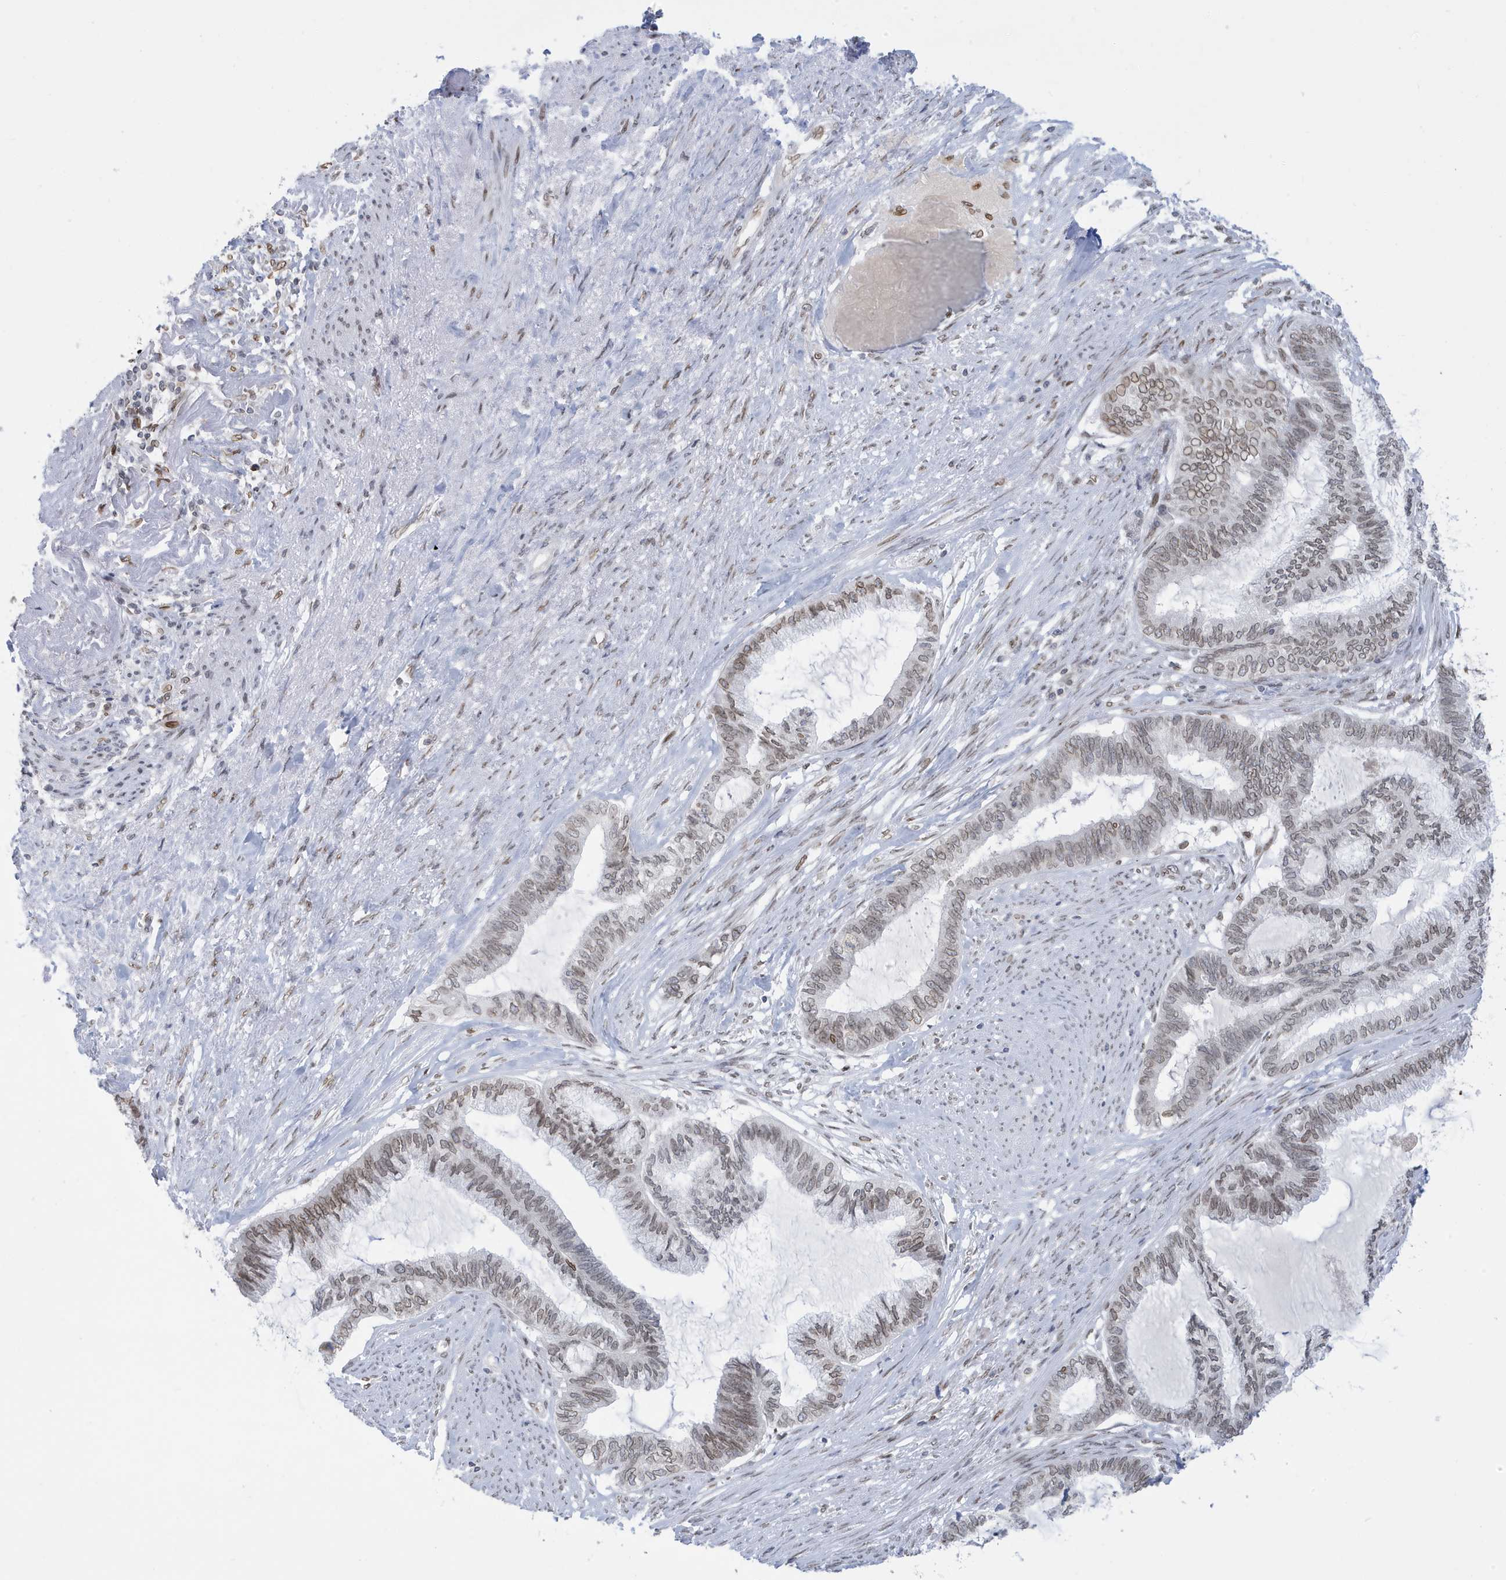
{"staining": {"intensity": "weak", "quantity": ">75%", "location": "nuclear"}, "tissue": "endometrial cancer", "cell_type": "Tumor cells", "image_type": "cancer", "snomed": [{"axis": "morphology", "description": "Adenocarcinoma, NOS"}, {"axis": "topography", "description": "Endometrium"}], "caption": "Protein expression analysis of endometrial cancer demonstrates weak nuclear positivity in about >75% of tumor cells.", "gene": "PCYT1A", "patient": {"sex": "female", "age": 86}}